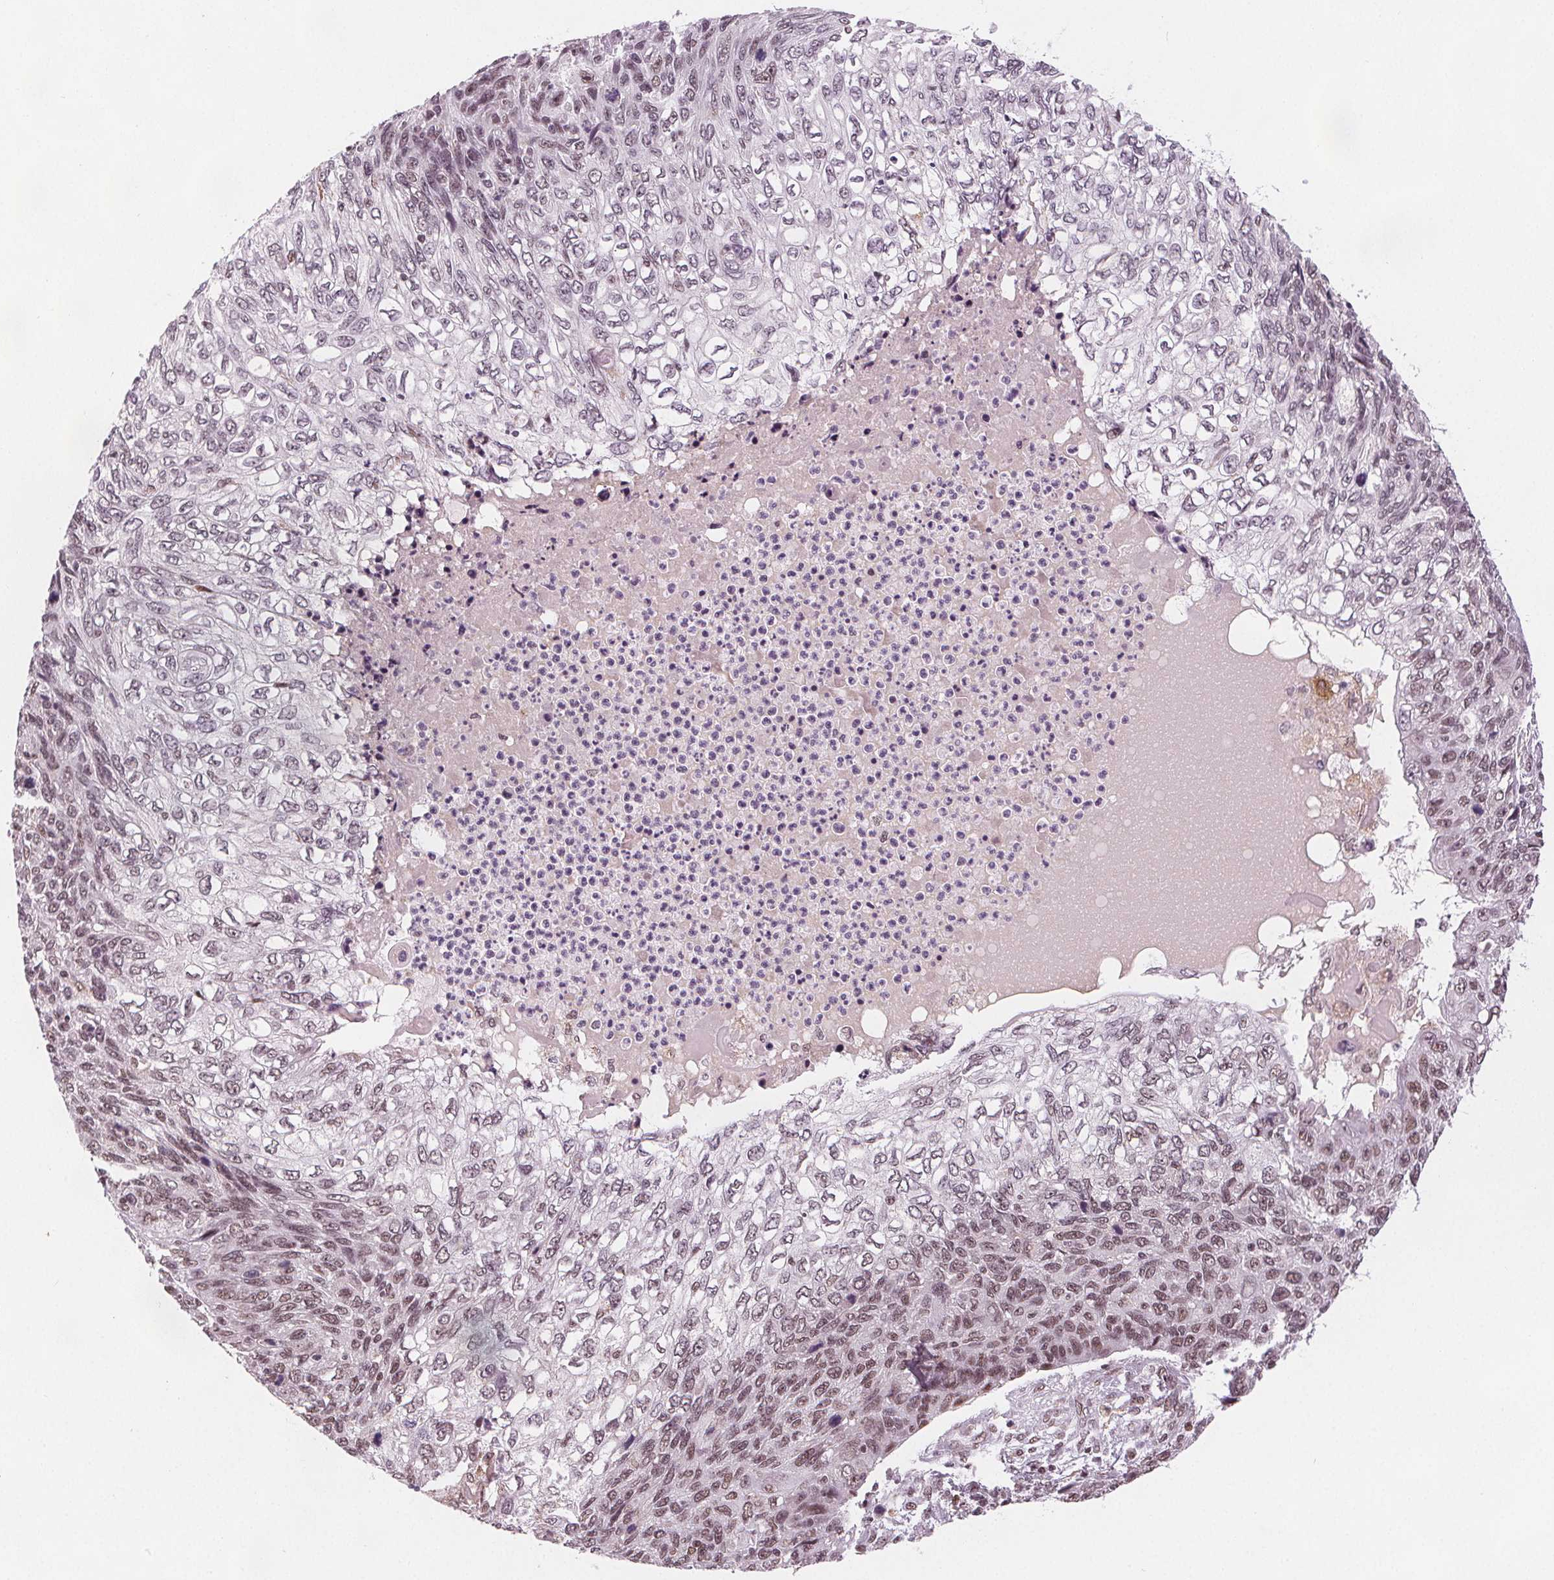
{"staining": {"intensity": "weak", "quantity": "25%-75%", "location": "nuclear"}, "tissue": "skin cancer", "cell_type": "Tumor cells", "image_type": "cancer", "snomed": [{"axis": "morphology", "description": "Squamous cell carcinoma, NOS"}, {"axis": "topography", "description": "Skin"}], "caption": "Human skin cancer (squamous cell carcinoma) stained for a protein (brown) shows weak nuclear positive expression in approximately 25%-75% of tumor cells.", "gene": "DPM2", "patient": {"sex": "male", "age": 92}}